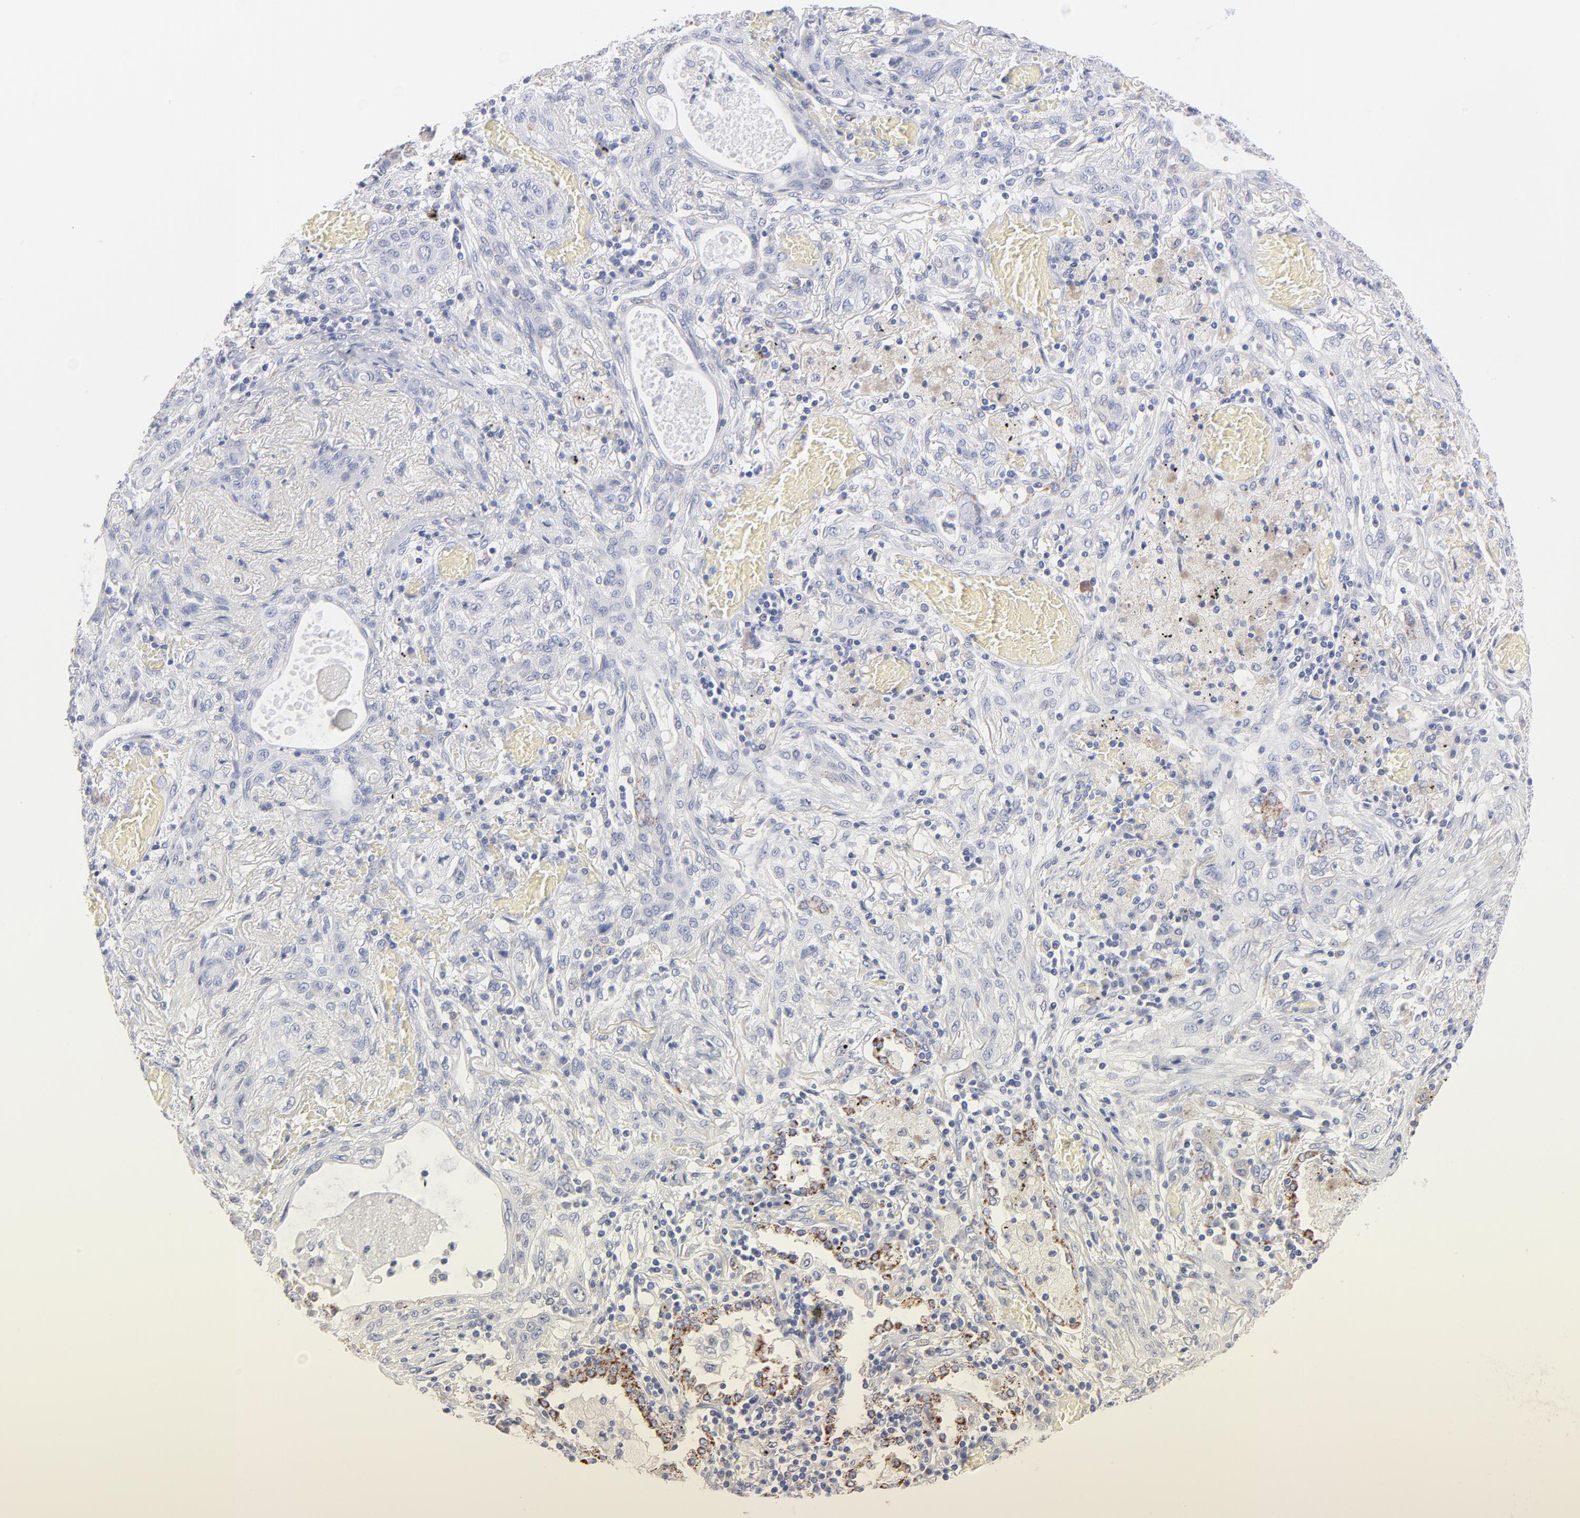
{"staining": {"intensity": "negative", "quantity": "none", "location": "none"}, "tissue": "lung cancer", "cell_type": "Tumor cells", "image_type": "cancer", "snomed": [{"axis": "morphology", "description": "Squamous cell carcinoma, NOS"}, {"axis": "topography", "description": "Lung"}], "caption": "Lung squamous cell carcinoma was stained to show a protein in brown. There is no significant expression in tumor cells.", "gene": "TST", "patient": {"sex": "female", "age": 47}}